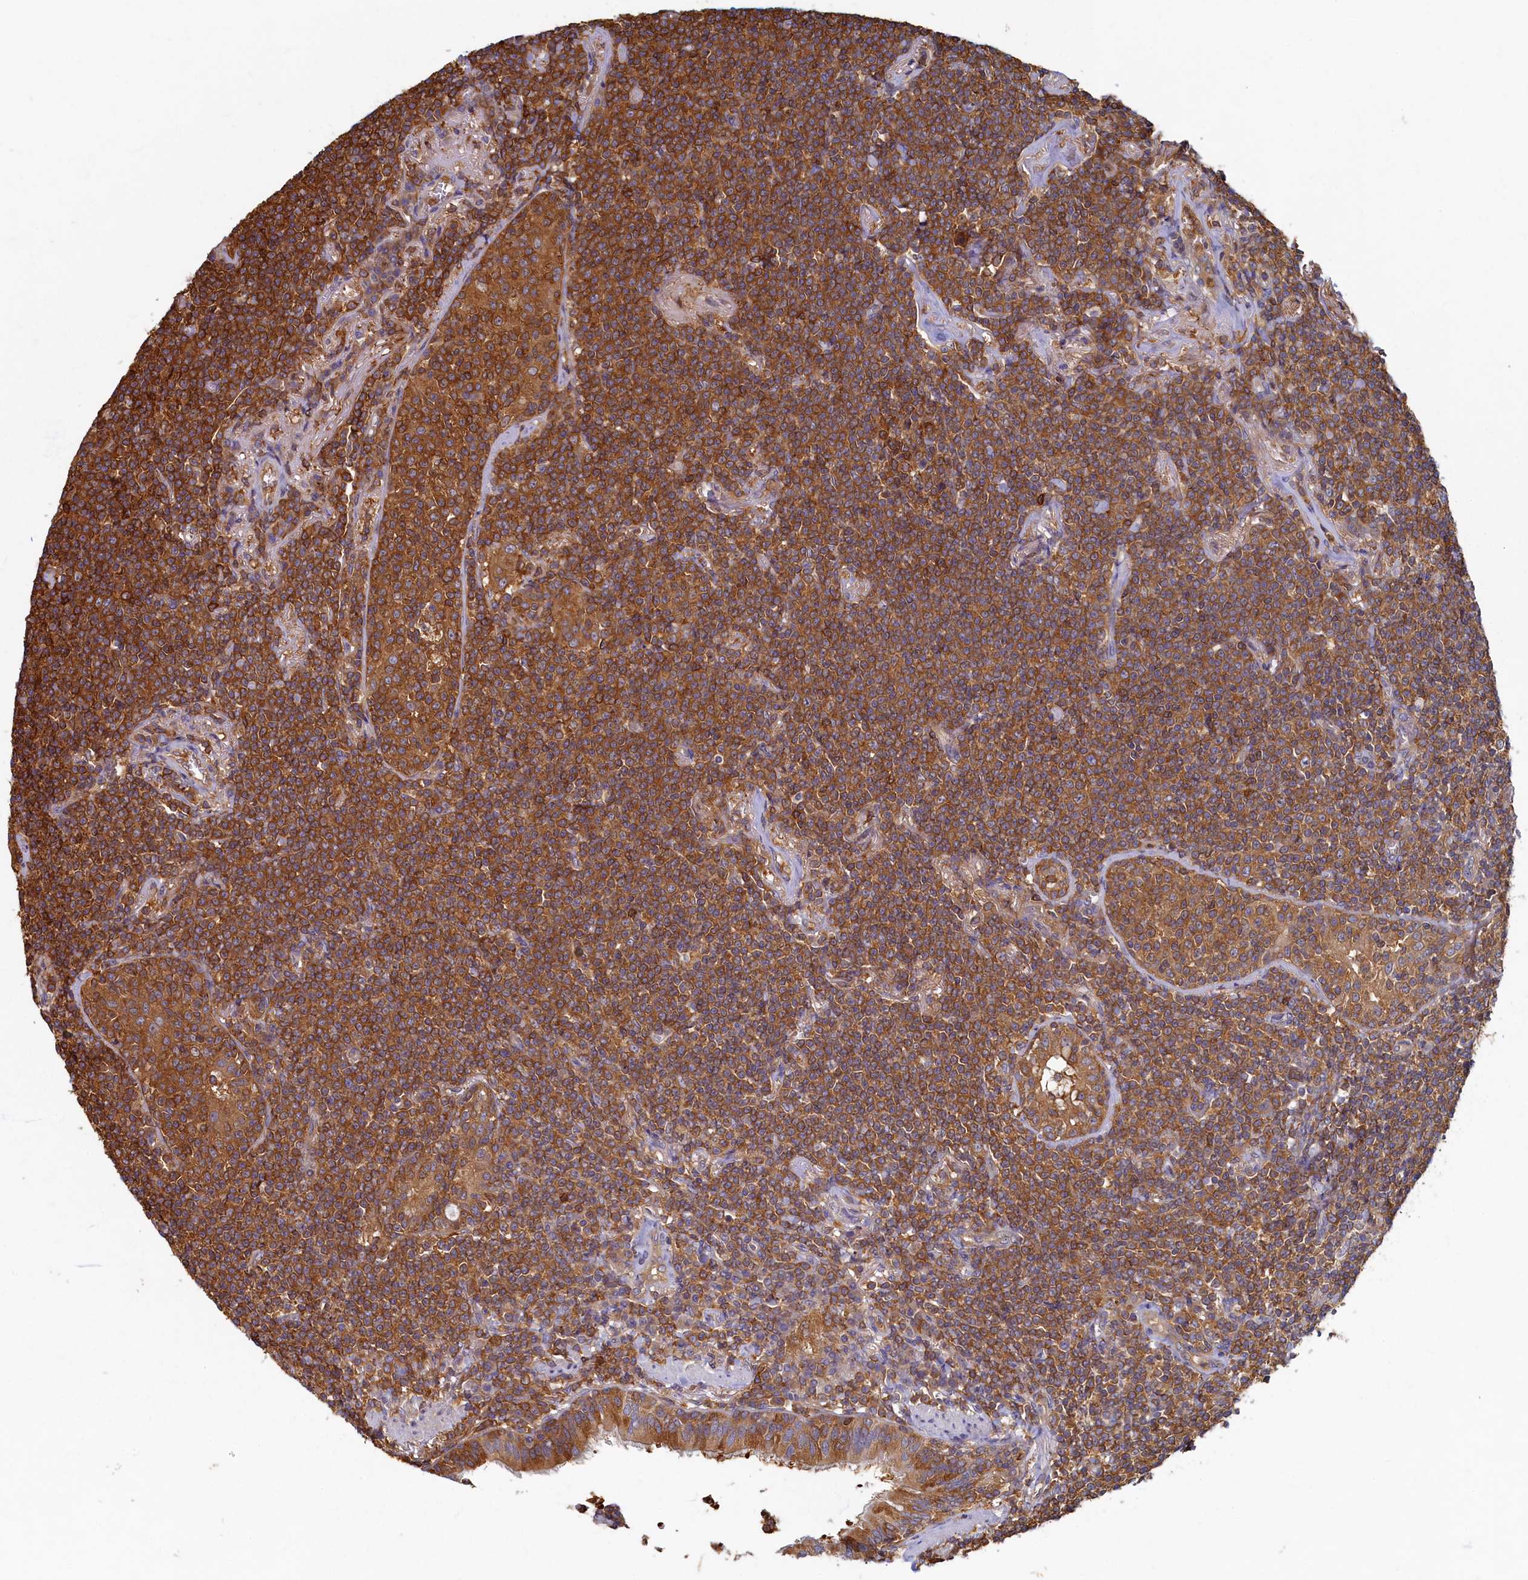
{"staining": {"intensity": "strong", "quantity": ">75%", "location": "cytoplasmic/membranous"}, "tissue": "lymphoma", "cell_type": "Tumor cells", "image_type": "cancer", "snomed": [{"axis": "morphology", "description": "Malignant lymphoma, non-Hodgkin's type, Low grade"}, {"axis": "topography", "description": "Lung"}], "caption": "Strong cytoplasmic/membranous positivity for a protein is seen in approximately >75% of tumor cells of malignant lymphoma, non-Hodgkin's type (low-grade) using immunohistochemistry.", "gene": "TIMM8B", "patient": {"sex": "female", "age": 71}}